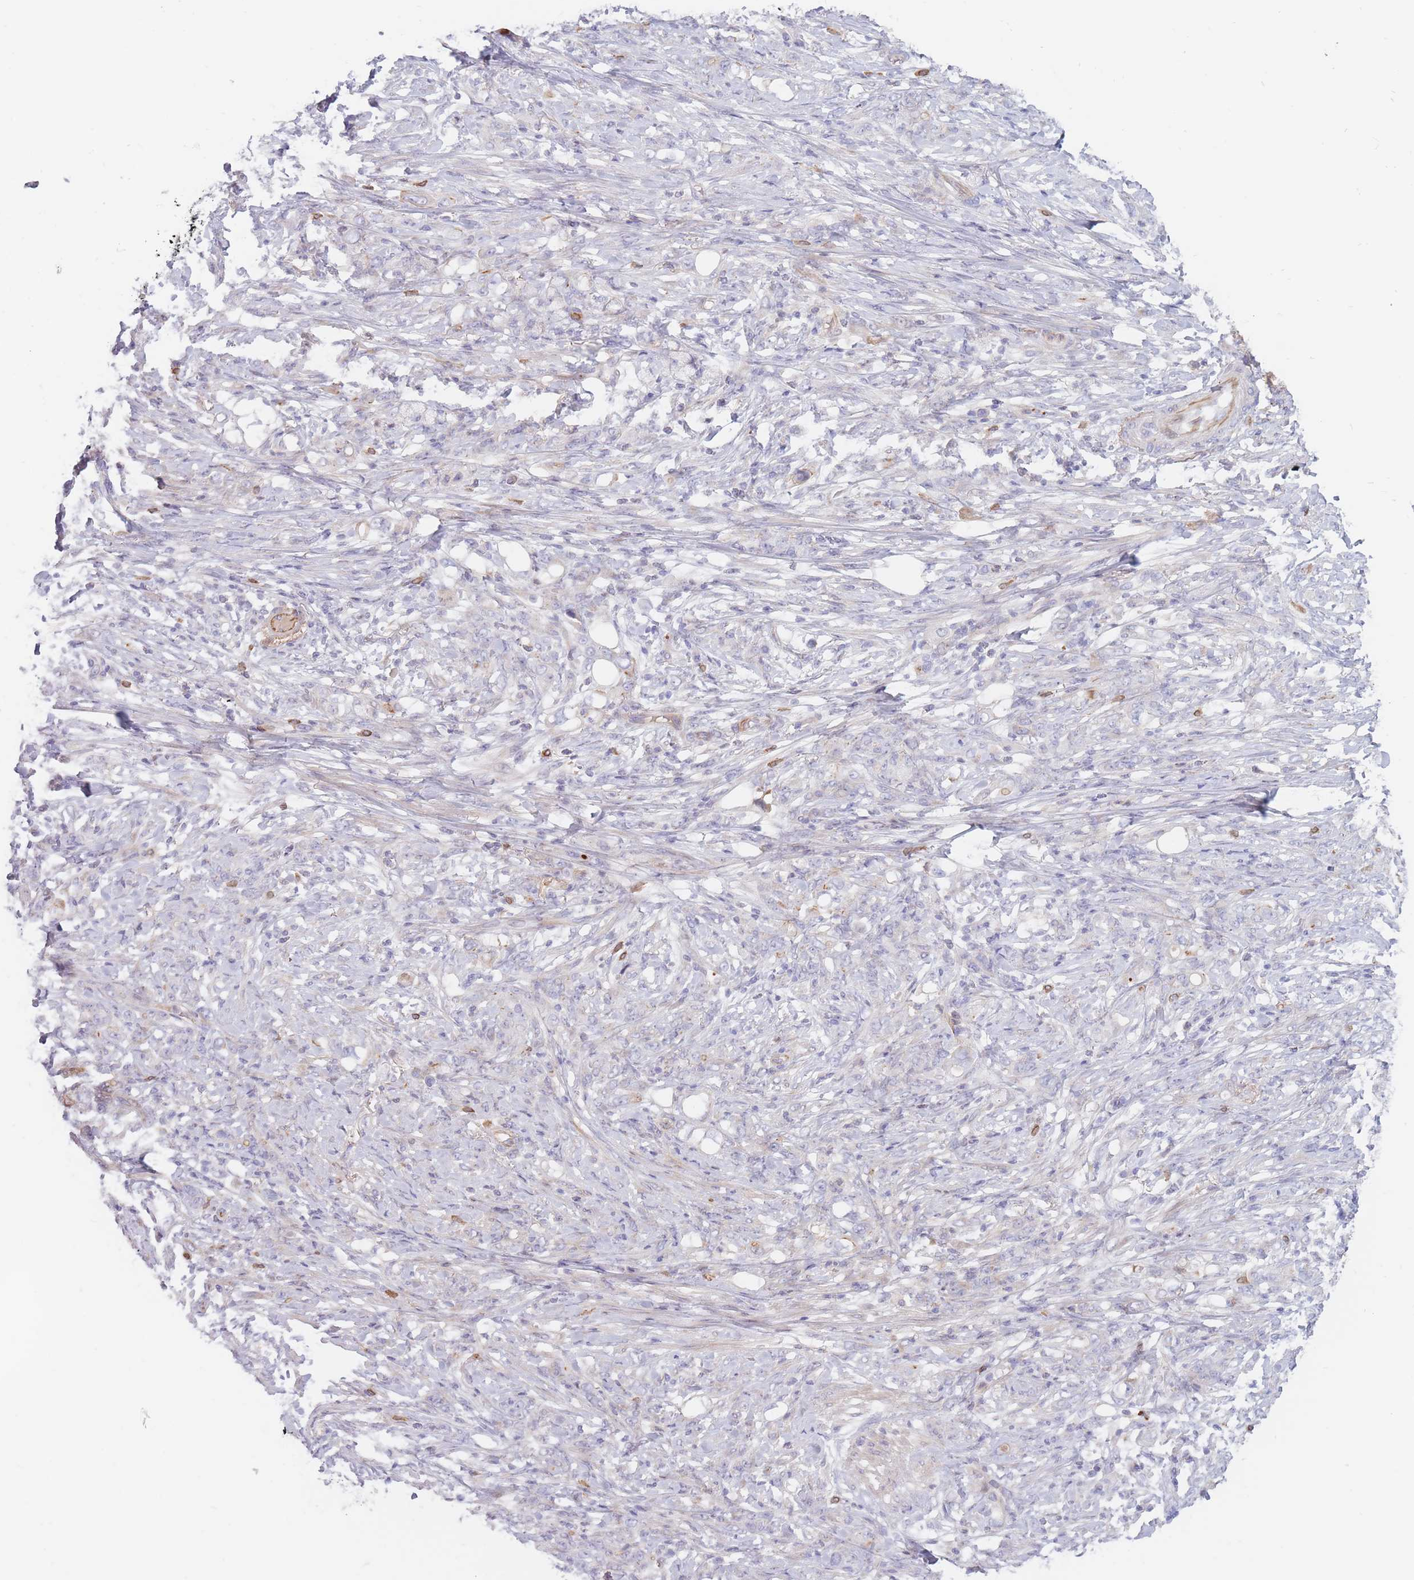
{"staining": {"intensity": "negative", "quantity": "none", "location": "none"}, "tissue": "stomach cancer", "cell_type": "Tumor cells", "image_type": "cancer", "snomed": [{"axis": "morphology", "description": "Adenocarcinoma, NOS"}, {"axis": "topography", "description": "Stomach"}], "caption": "High magnification brightfield microscopy of stomach cancer (adenocarcinoma) stained with DAB (3,3'-diaminobenzidine) (brown) and counterstained with hematoxylin (blue): tumor cells show no significant positivity.", "gene": "PTGDR", "patient": {"sex": "female", "age": 79}}